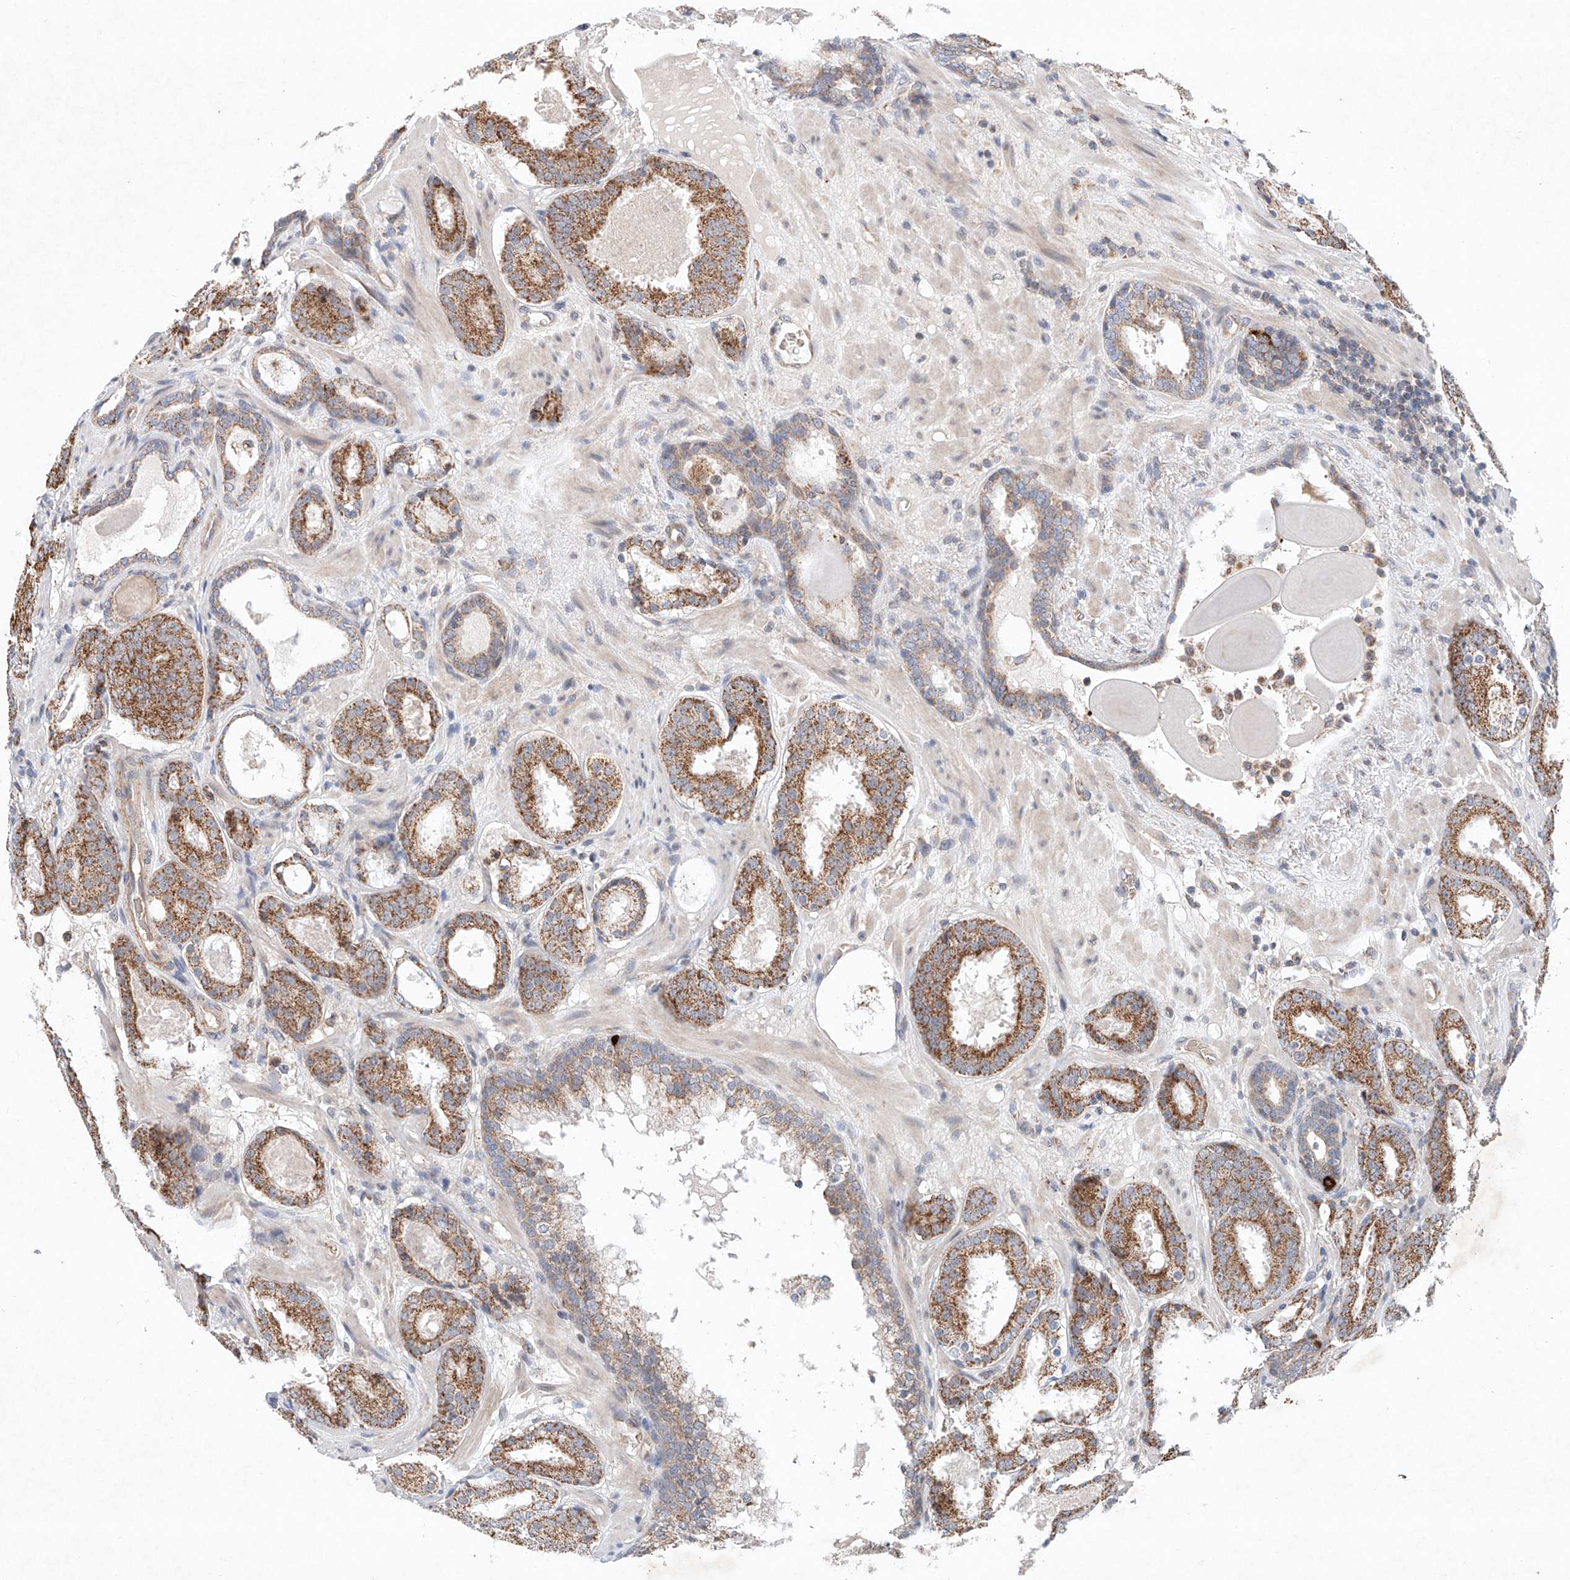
{"staining": {"intensity": "moderate", "quantity": ">75%", "location": "cytoplasmic/membranous"}, "tissue": "prostate cancer", "cell_type": "Tumor cells", "image_type": "cancer", "snomed": [{"axis": "morphology", "description": "Adenocarcinoma, Low grade"}, {"axis": "topography", "description": "Prostate"}], "caption": "The photomicrograph reveals immunohistochemical staining of prostate cancer. There is moderate cytoplasmic/membranous staining is present in approximately >75% of tumor cells.", "gene": "FASTK", "patient": {"sex": "male", "age": 69}}